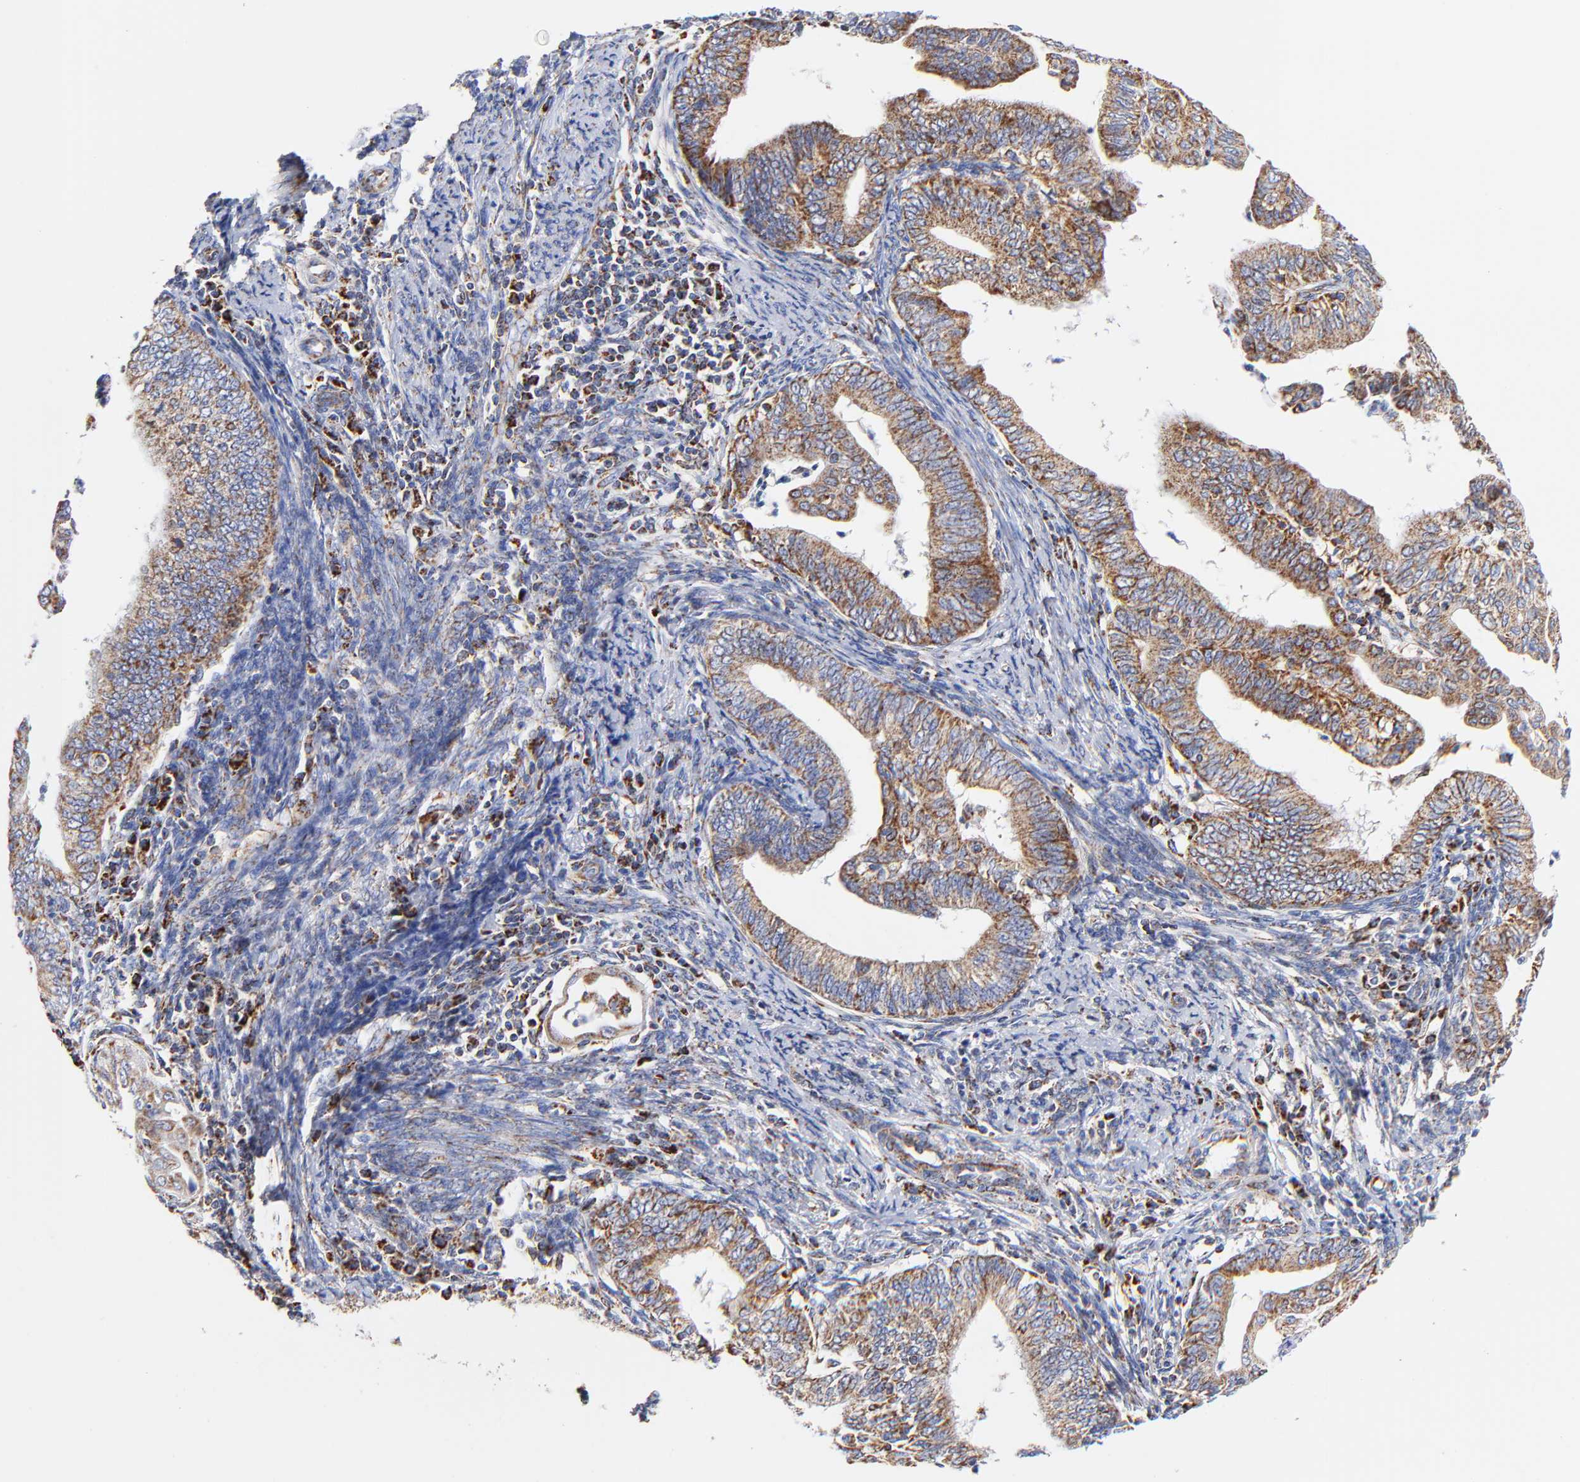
{"staining": {"intensity": "moderate", "quantity": ">75%", "location": "cytoplasmic/membranous"}, "tissue": "endometrial cancer", "cell_type": "Tumor cells", "image_type": "cancer", "snomed": [{"axis": "morphology", "description": "Adenocarcinoma, NOS"}, {"axis": "topography", "description": "Endometrium"}], "caption": "The histopathology image exhibits immunohistochemical staining of endometrial cancer. There is moderate cytoplasmic/membranous positivity is present in about >75% of tumor cells.", "gene": "ATP5F1D", "patient": {"sex": "female", "age": 66}}